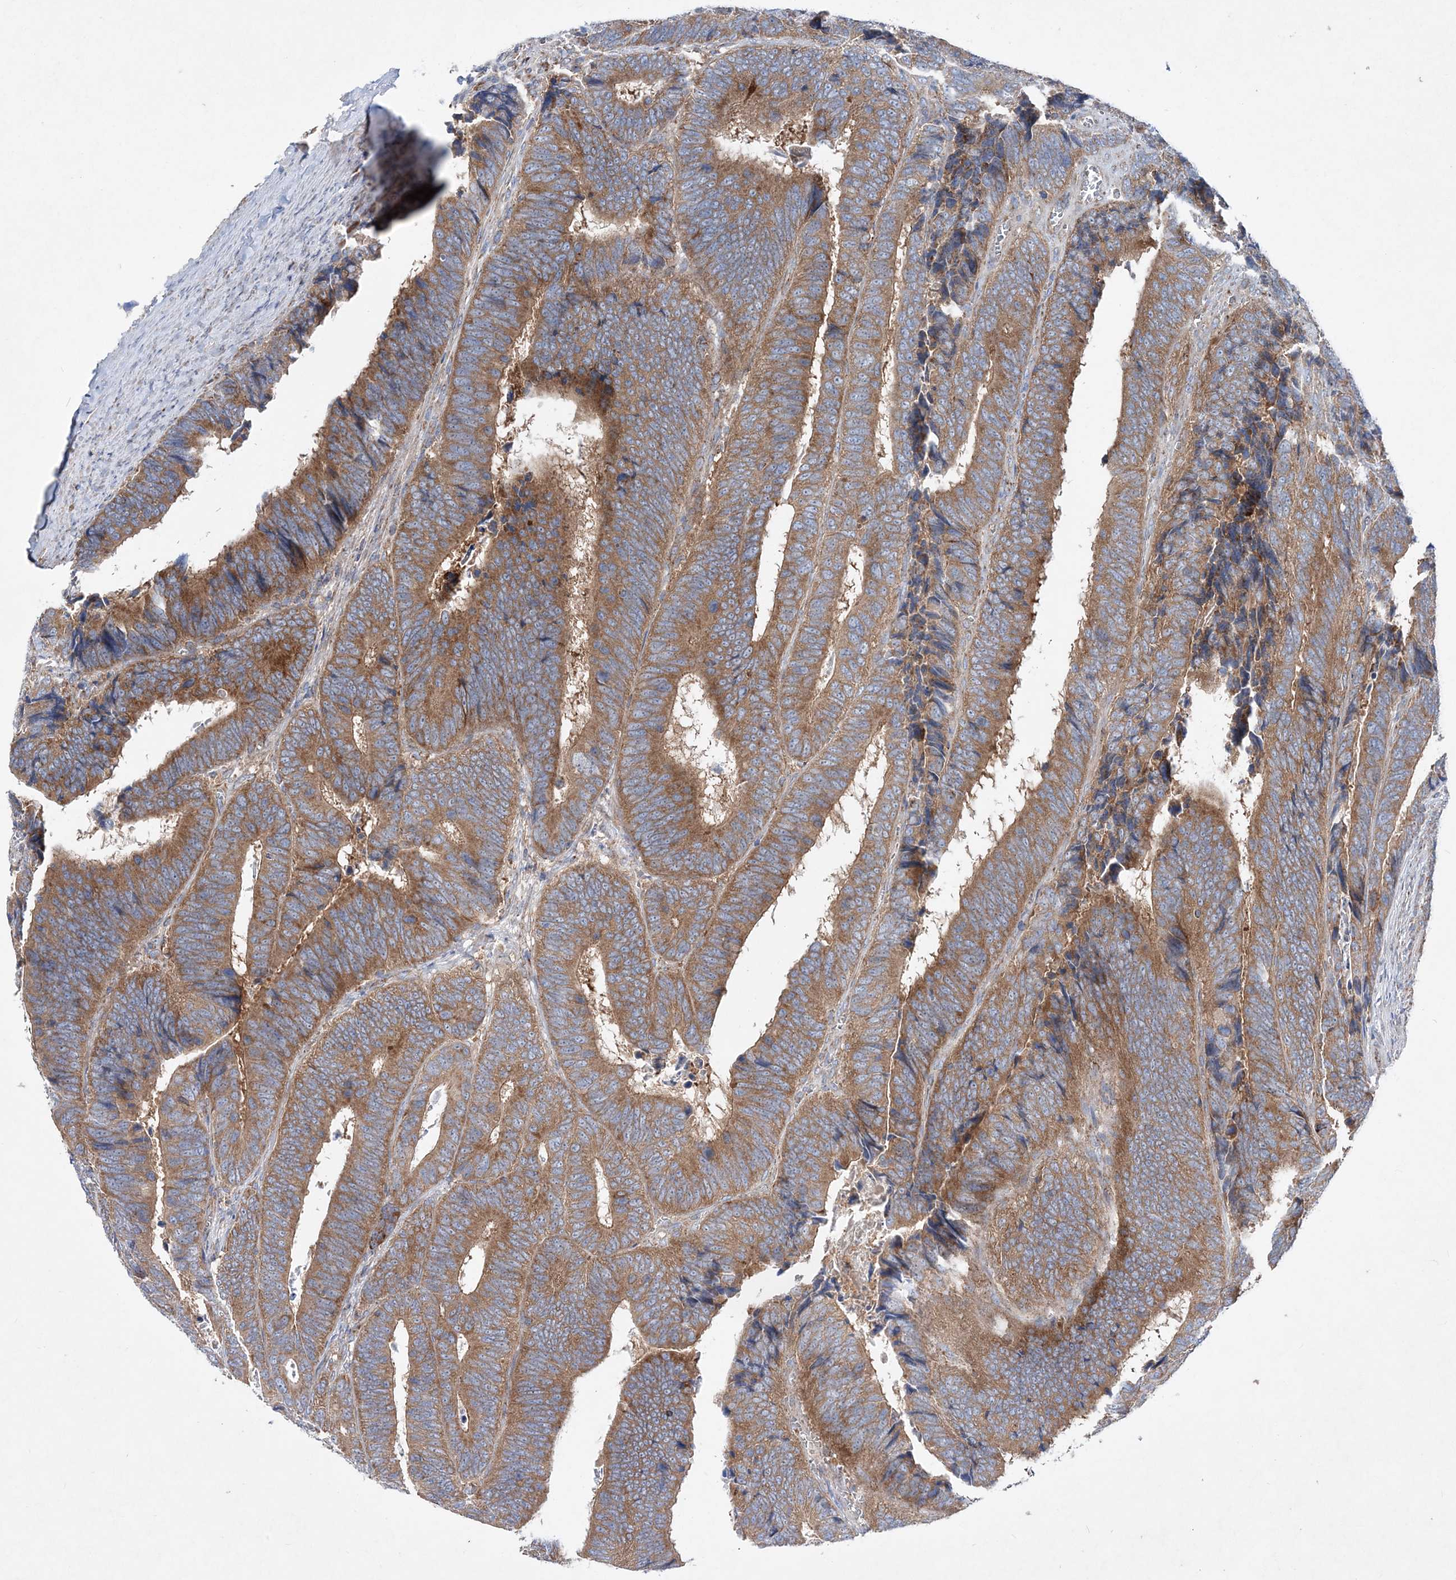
{"staining": {"intensity": "moderate", "quantity": ">75%", "location": "cytoplasmic/membranous"}, "tissue": "colorectal cancer", "cell_type": "Tumor cells", "image_type": "cancer", "snomed": [{"axis": "morphology", "description": "Adenocarcinoma, NOS"}, {"axis": "topography", "description": "Colon"}], "caption": "This image displays colorectal adenocarcinoma stained with IHC to label a protein in brown. The cytoplasmic/membranous of tumor cells show moderate positivity for the protein. Nuclei are counter-stained blue.", "gene": "NGLY1", "patient": {"sex": "male", "age": 72}}